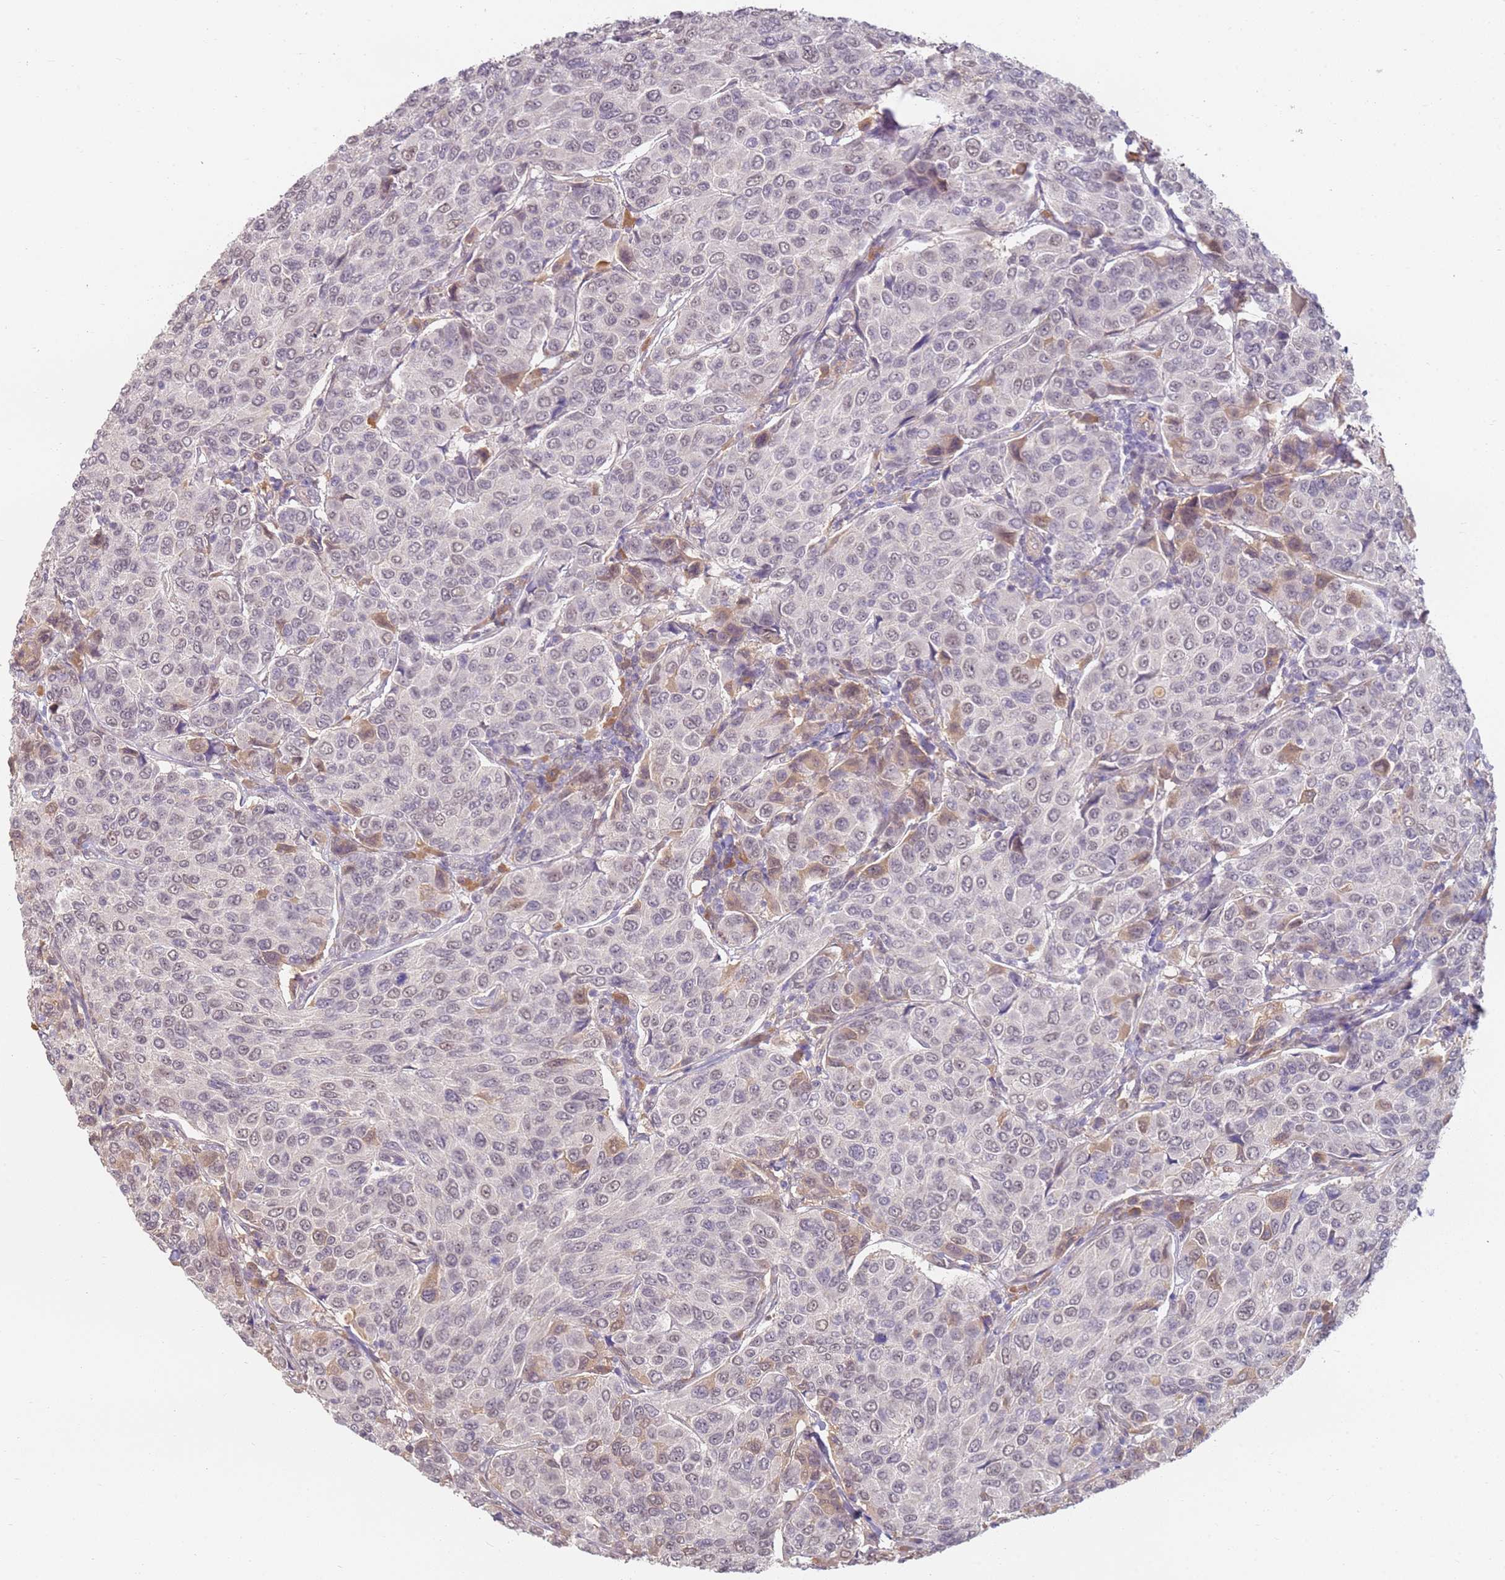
{"staining": {"intensity": "weak", "quantity": "<25%", "location": "nuclear"}, "tissue": "breast cancer", "cell_type": "Tumor cells", "image_type": "cancer", "snomed": [{"axis": "morphology", "description": "Duct carcinoma"}, {"axis": "topography", "description": "Breast"}], "caption": "Breast infiltrating ductal carcinoma stained for a protein using immunohistochemistry (IHC) shows no staining tumor cells.", "gene": "WDR93", "patient": {"sex": "female", "age": 55}}